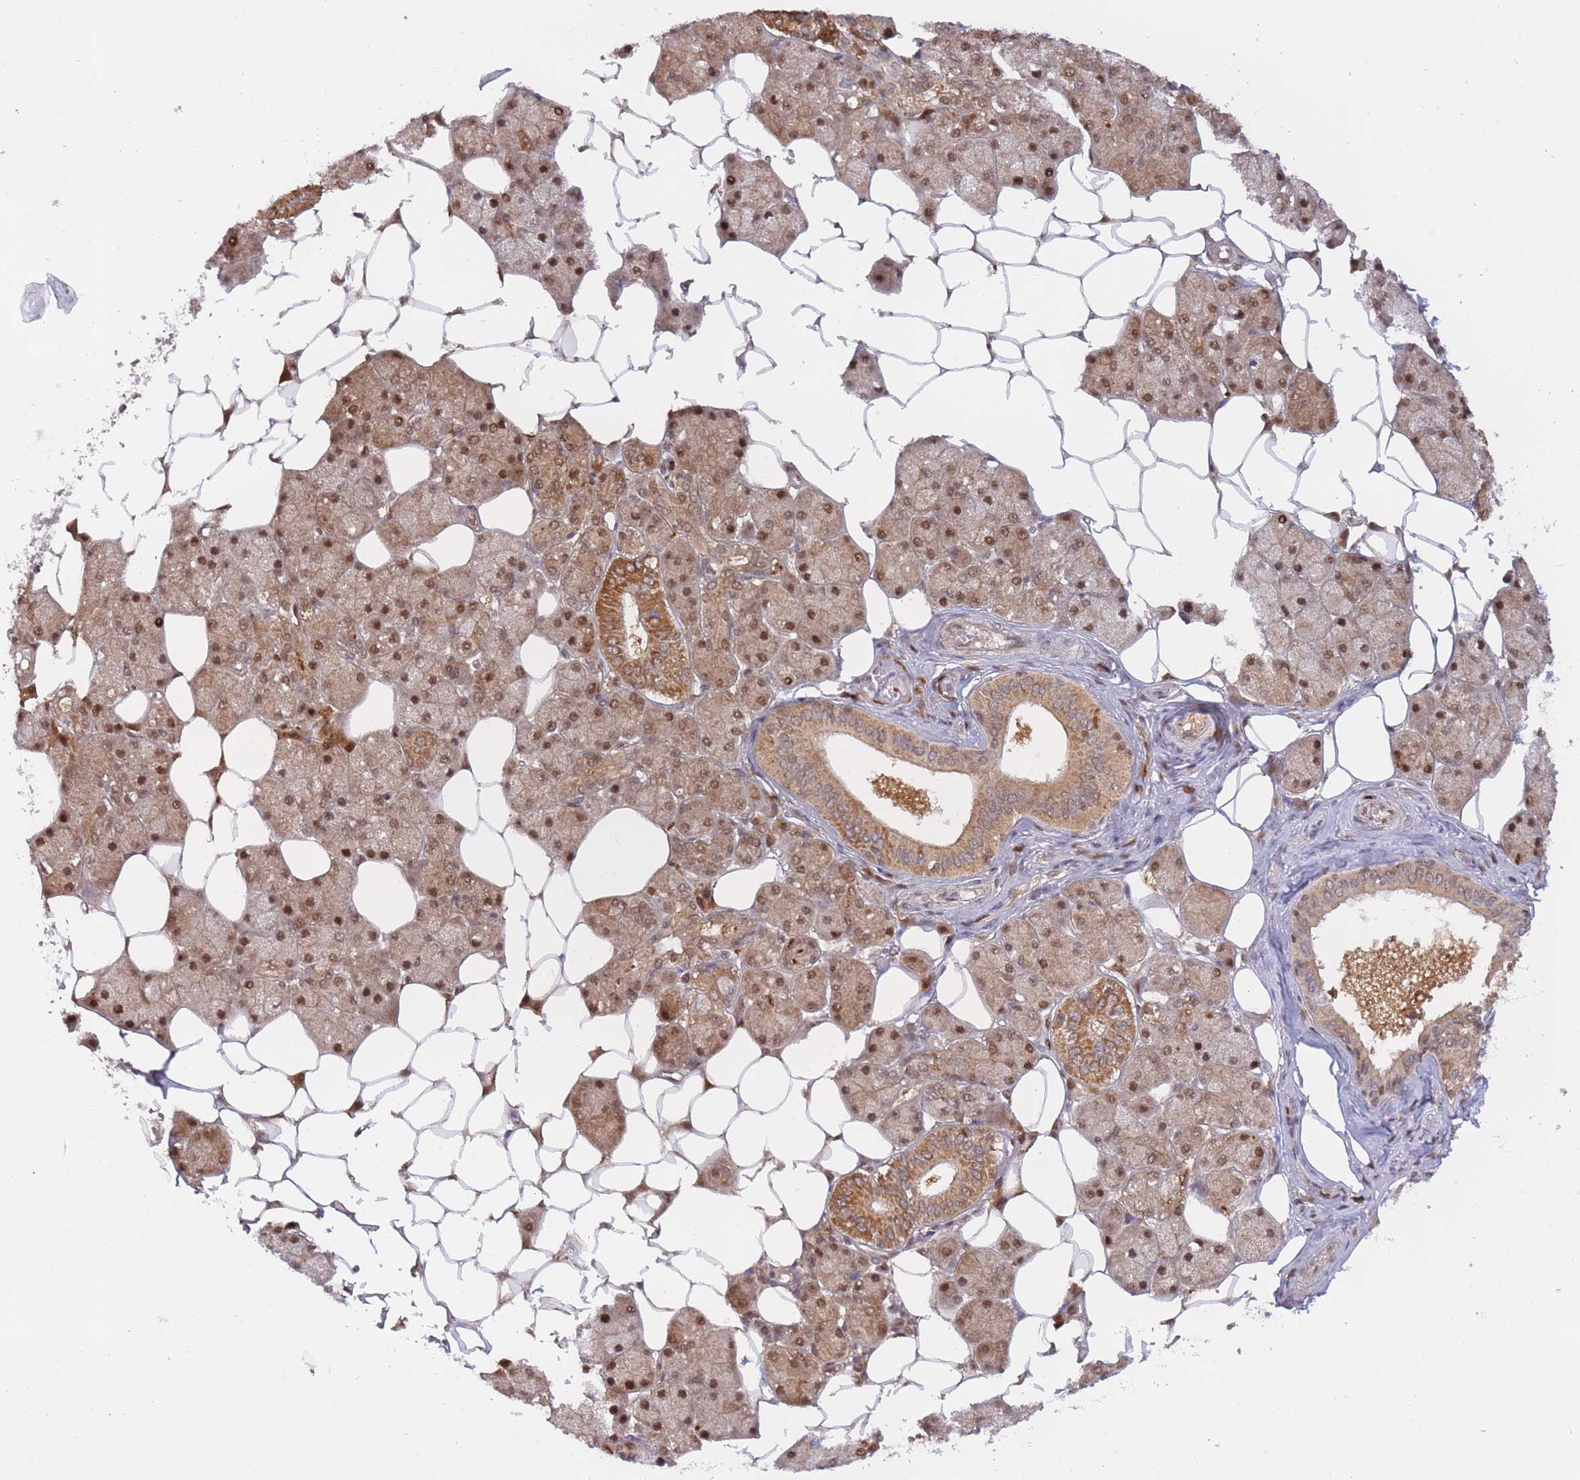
{"staining": {"intensity": "moderate", "quantity": ">75%", "location": "cytoplasmic/membranous,nuclear"}, "tissue": "salivary gland", "cell_type": "Glandular cells", "image_type": "normal", "snomed": [{"axis": "morphology", "description": "Squamous cell carcinoma, NOS"}, {"axis": "topography", "description": "Skin"}, {"axis": "topography", "description": "Head-Neck"}], "caption": "A brown stain highlights moderate cytoplasmic/membranous,nuclear expression of a protein in glandular cells of normal human salivary gland.", "gene": "NSFL1C", "patient": {"sex": "male", "age": 80}}